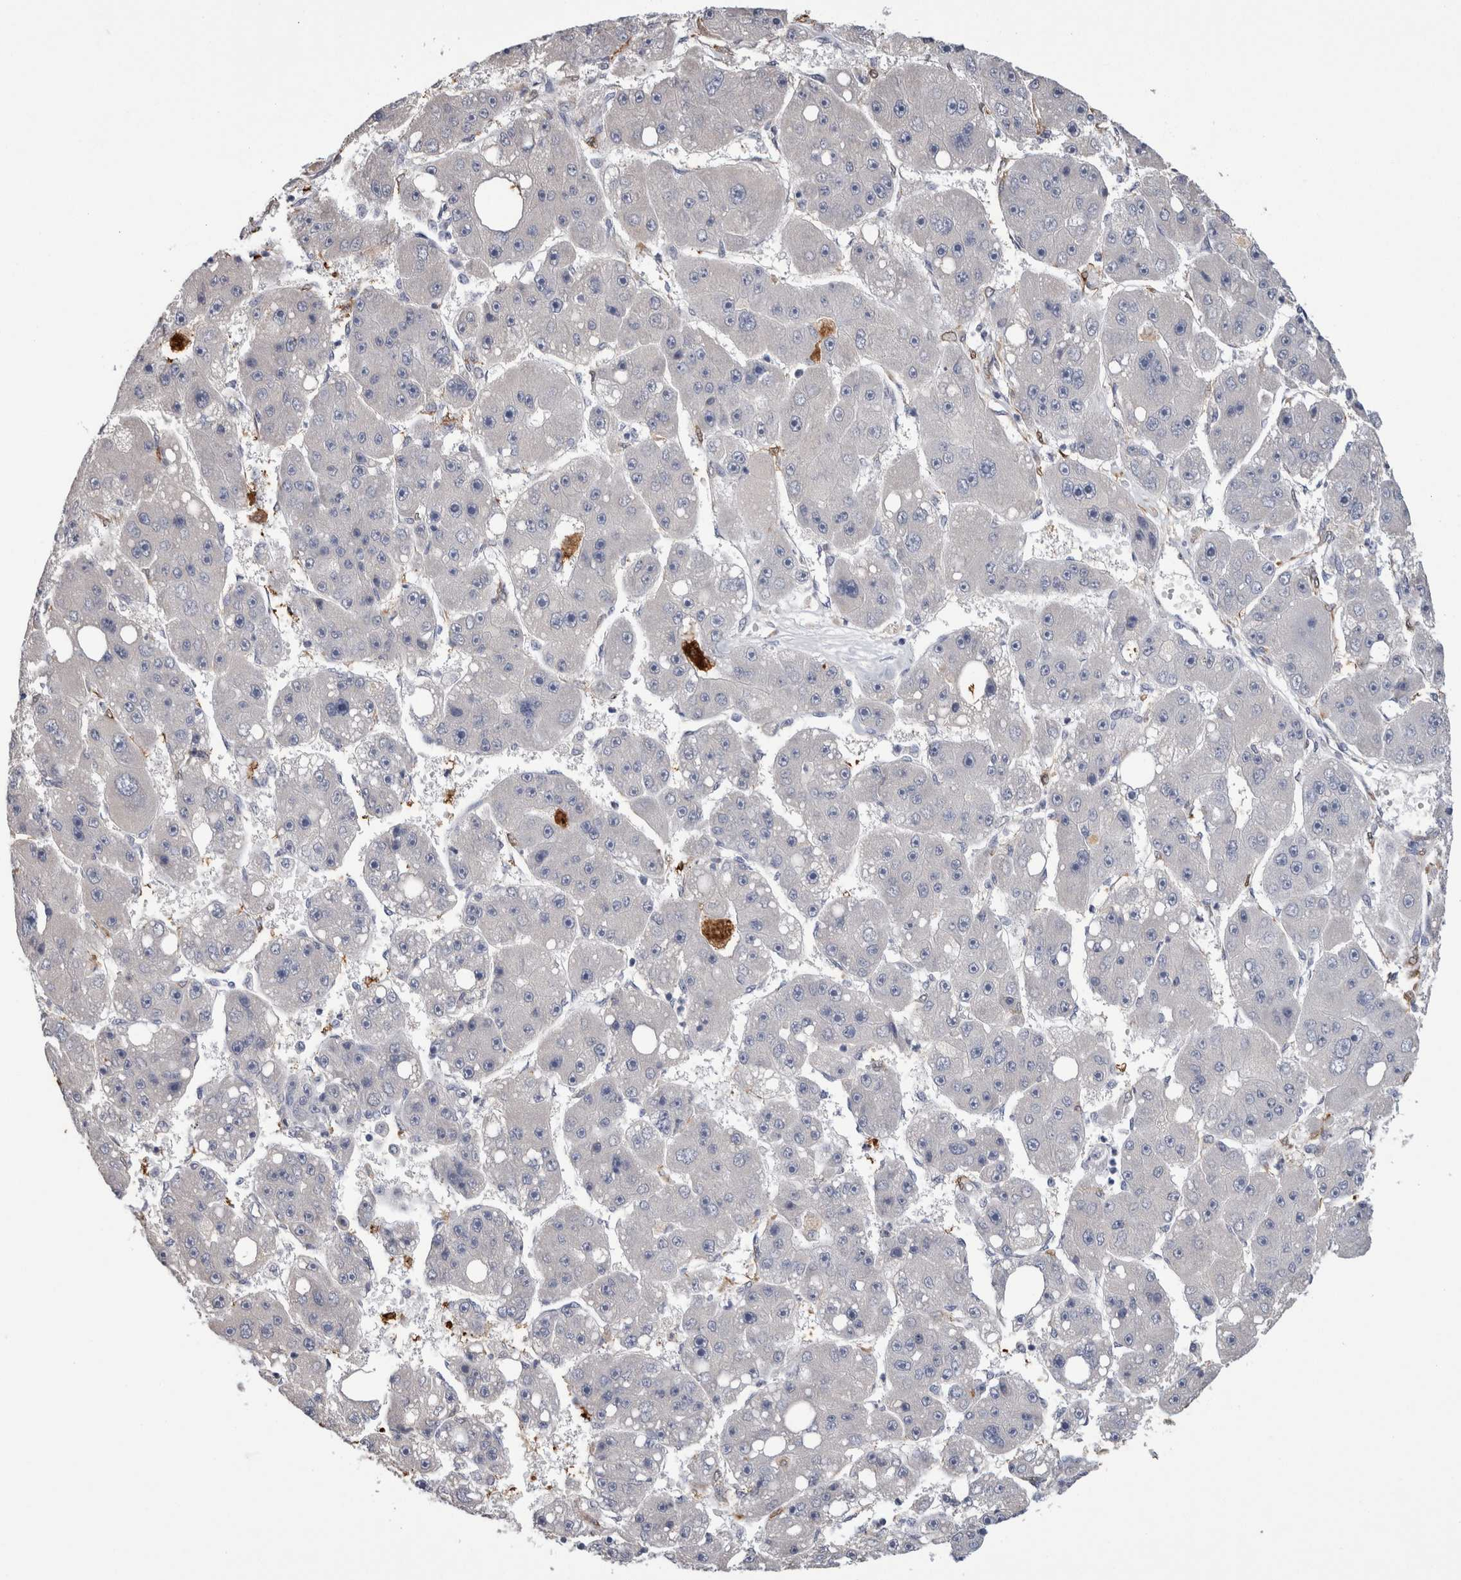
{"staining": {"intensity": "negative", "quantity": "none", "location": "none"}, "tissue": "liver cancer", "cell_type": "Tumor cells", "image_type": "cancer", "snomed": [{"axis": "morphology", "description": "Carcinoma, Hepatocellular, NOS"}, {"axis": "topography", "description": "Liver"}], "caption": "The photomicrograph reveals no significant positivity in tumor cells of hepatocellular carcinoma (liver).", "gene": "FABP4", "patient": {"sex": "female", "age": 61}}